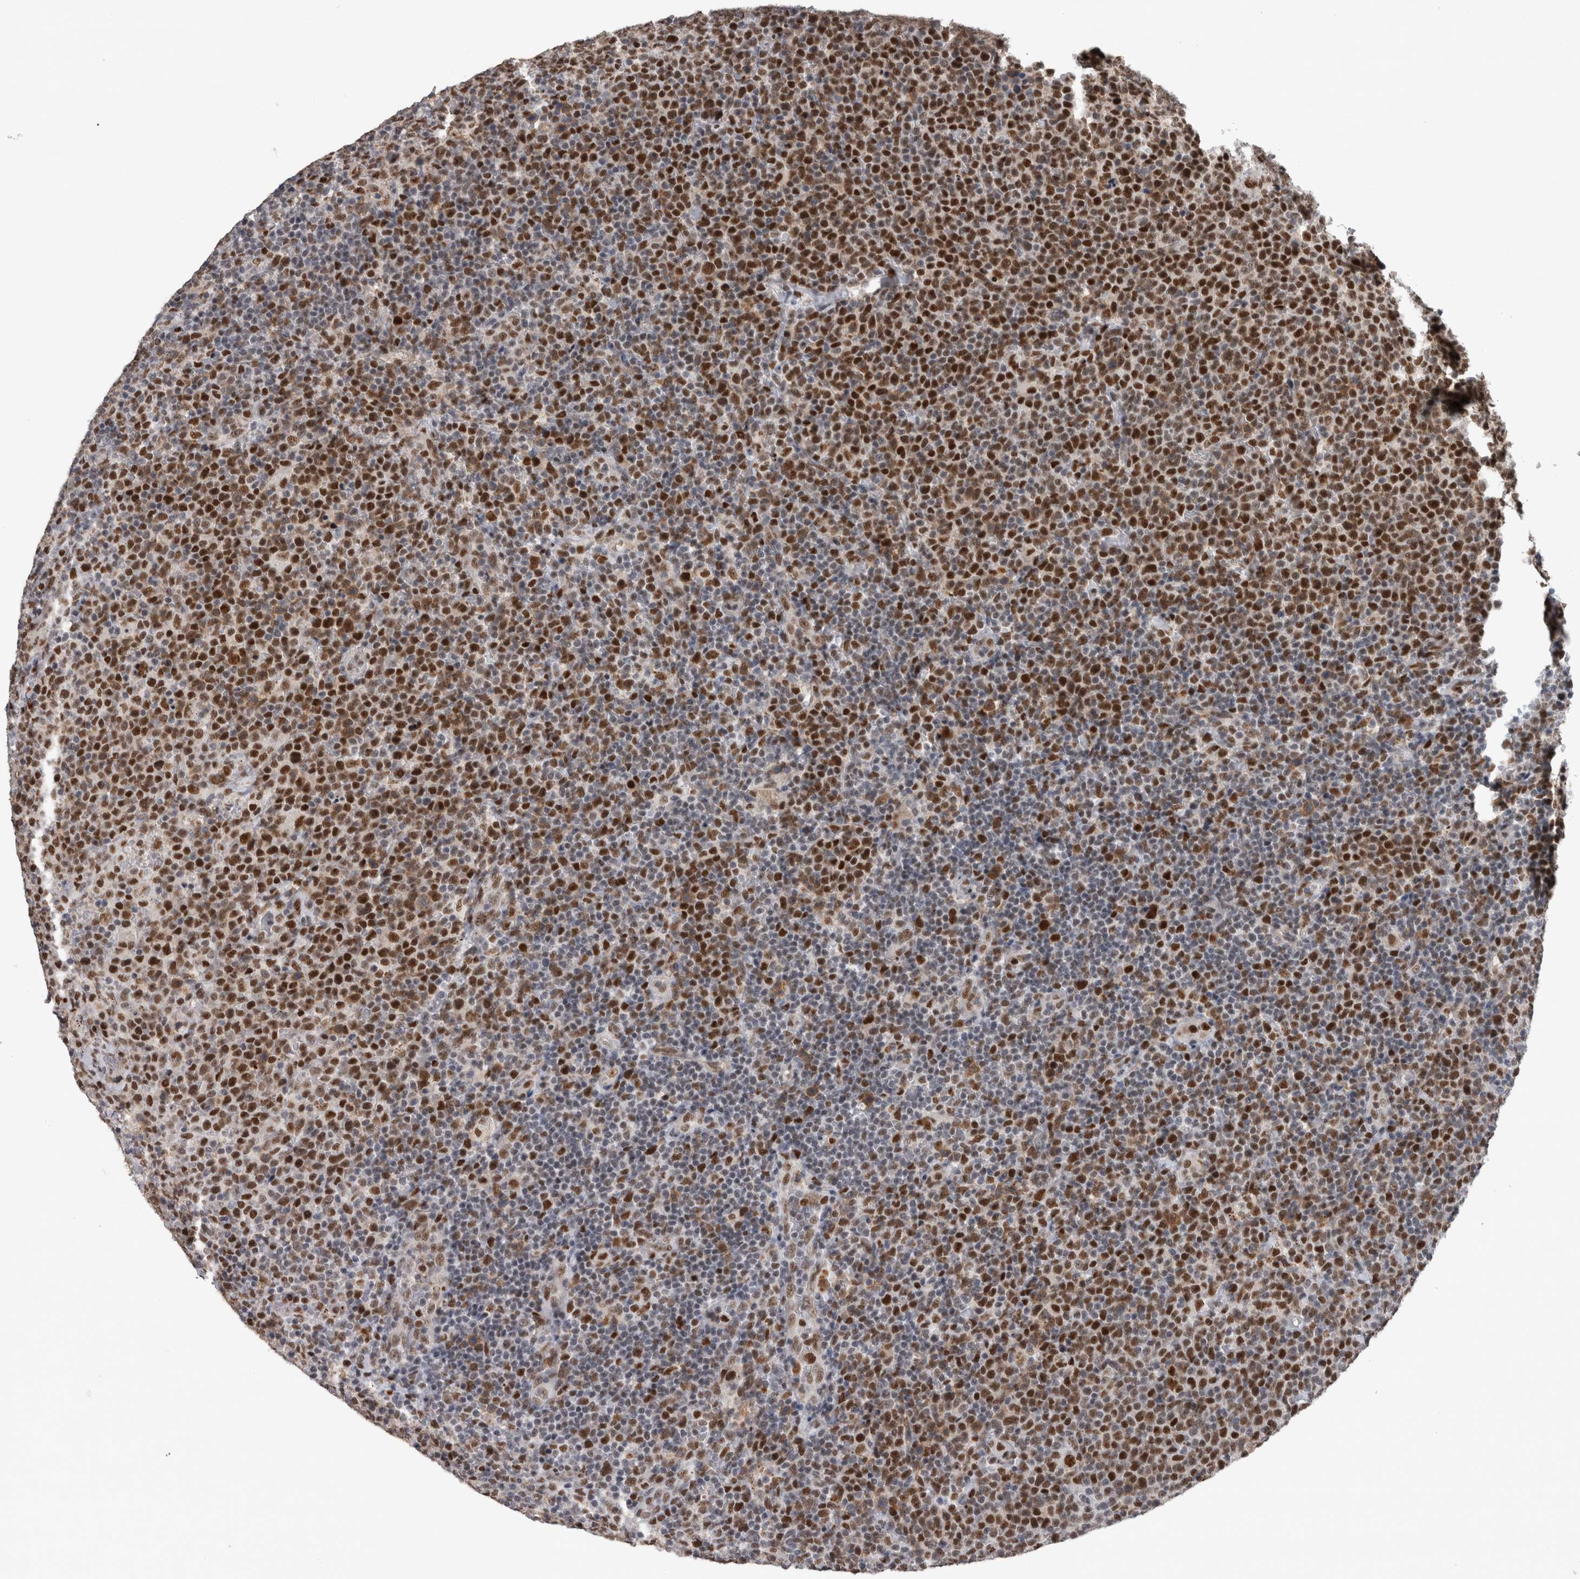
{"staining": {"intensity": "strong", "quantity": ">75%", "location": "nuclear"}, "tissue": "lymphoma", "cell_type": "Tumor cells", "image_type": "cancer", "snomed": [{"axis": "morphology", "description": "Malignant lymphoma, non-Hodgkin's type, High grade"}, {"axis": "topography", "description": "Lymph node"}], "caption": "The photomicrograph demonstrates immunohistochemical staining of lymphoma. There is strong nuclear expression is present in about >75% of tumor cells.", "gene": "POLD2", "patient": {"sex": "male", "age": 61}}